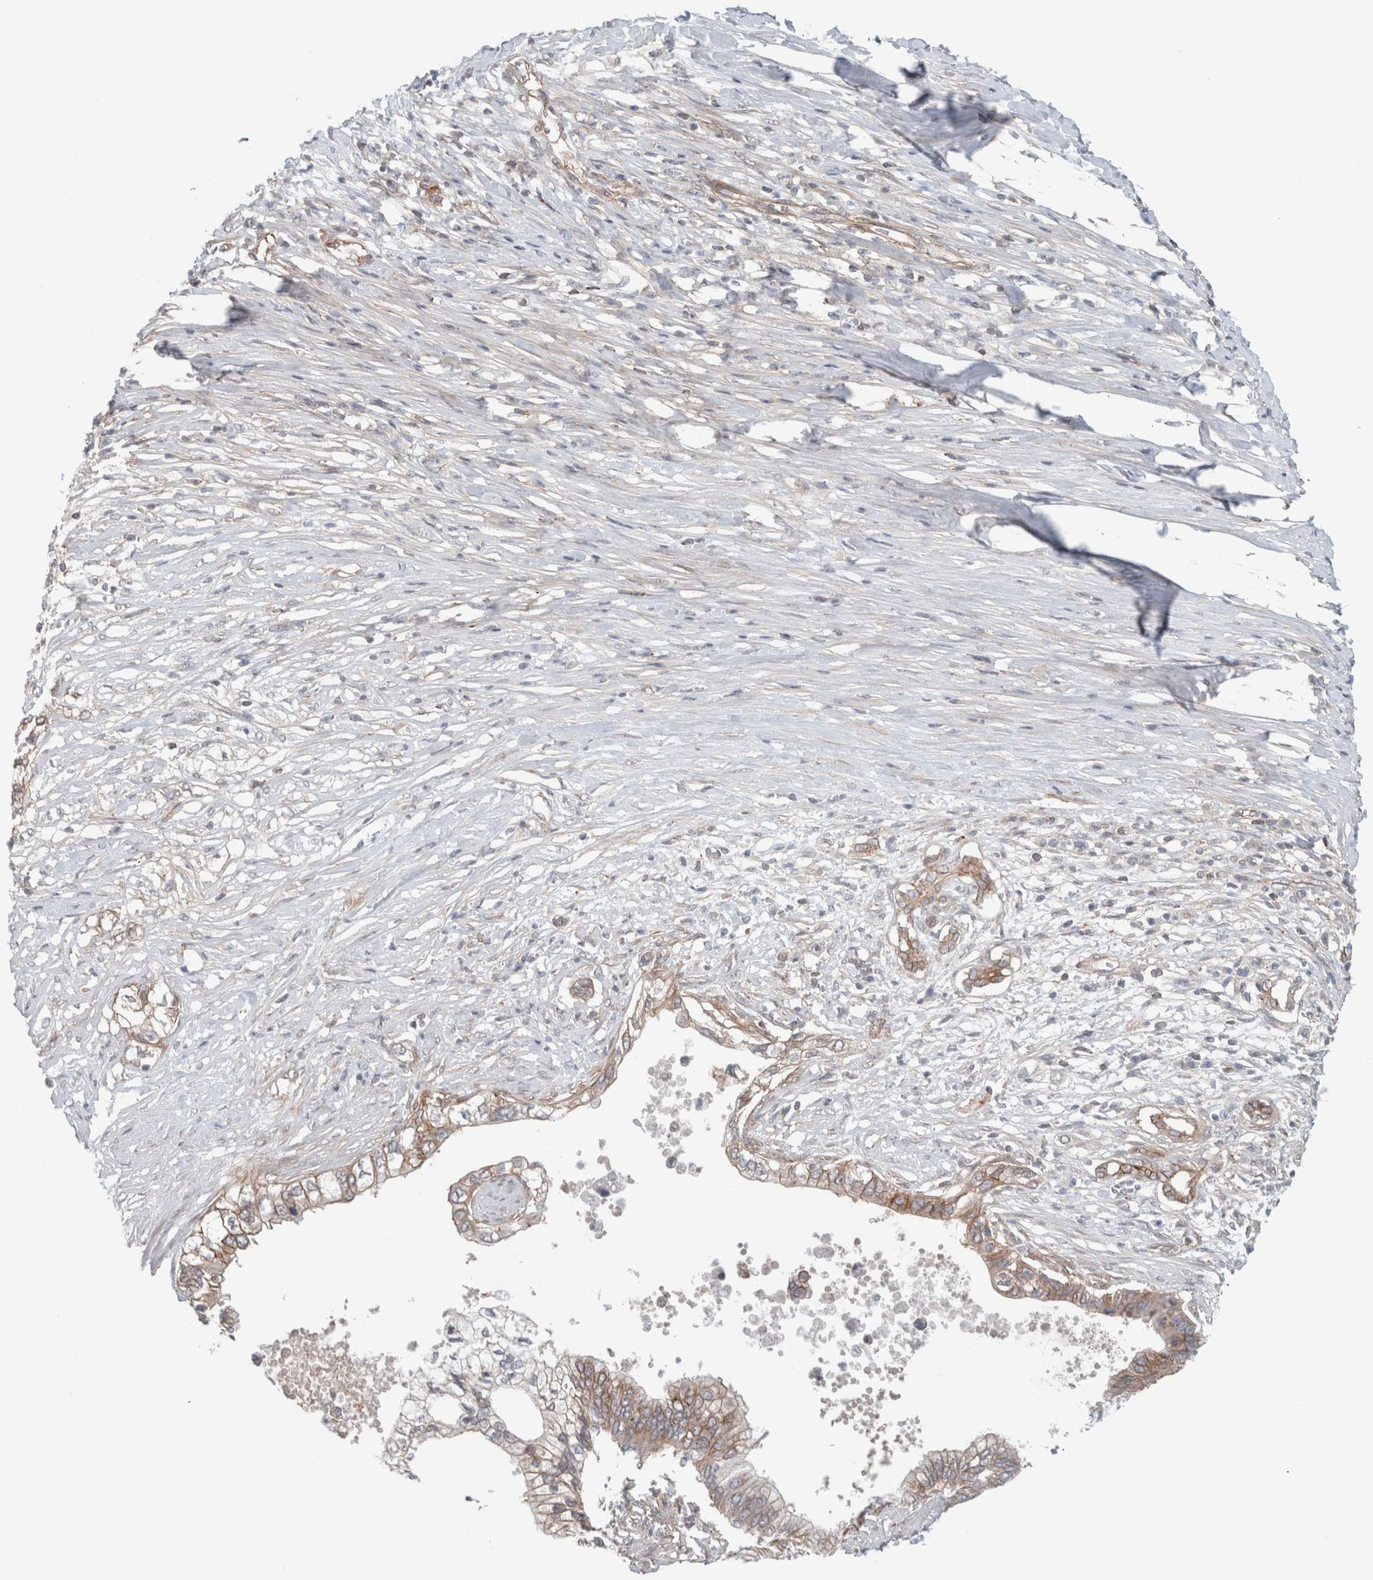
{"staining": {"intensity": "moderate", "quantity": "25%-75%", "location": "cytoplasmic/membranous"}, "tissue": "pancreatic cancer", "cell_type": "Tumor cells", "image_type": "cancer", "snomed": [{"axis": "morphology", "description": "Normal tissue, NOS"}, {"axis": "morphology", "description": "Adenocarcinoma, NOS"}, {"axis": "topography", "description": "Pancreas"}, {"axis": "topography", "description": "Peripheral nerve tissue"}], "caption": "A brown stain labels moderate cytoplasmic/membranous staining of a protein in human adenocarcinoma (pancreatic) tumor cells. (DAB IHC, brown staining for protein, blue staining for nuclei).", "gene": "RASAL2", "patient": {"sex": "male", "age": 59}}